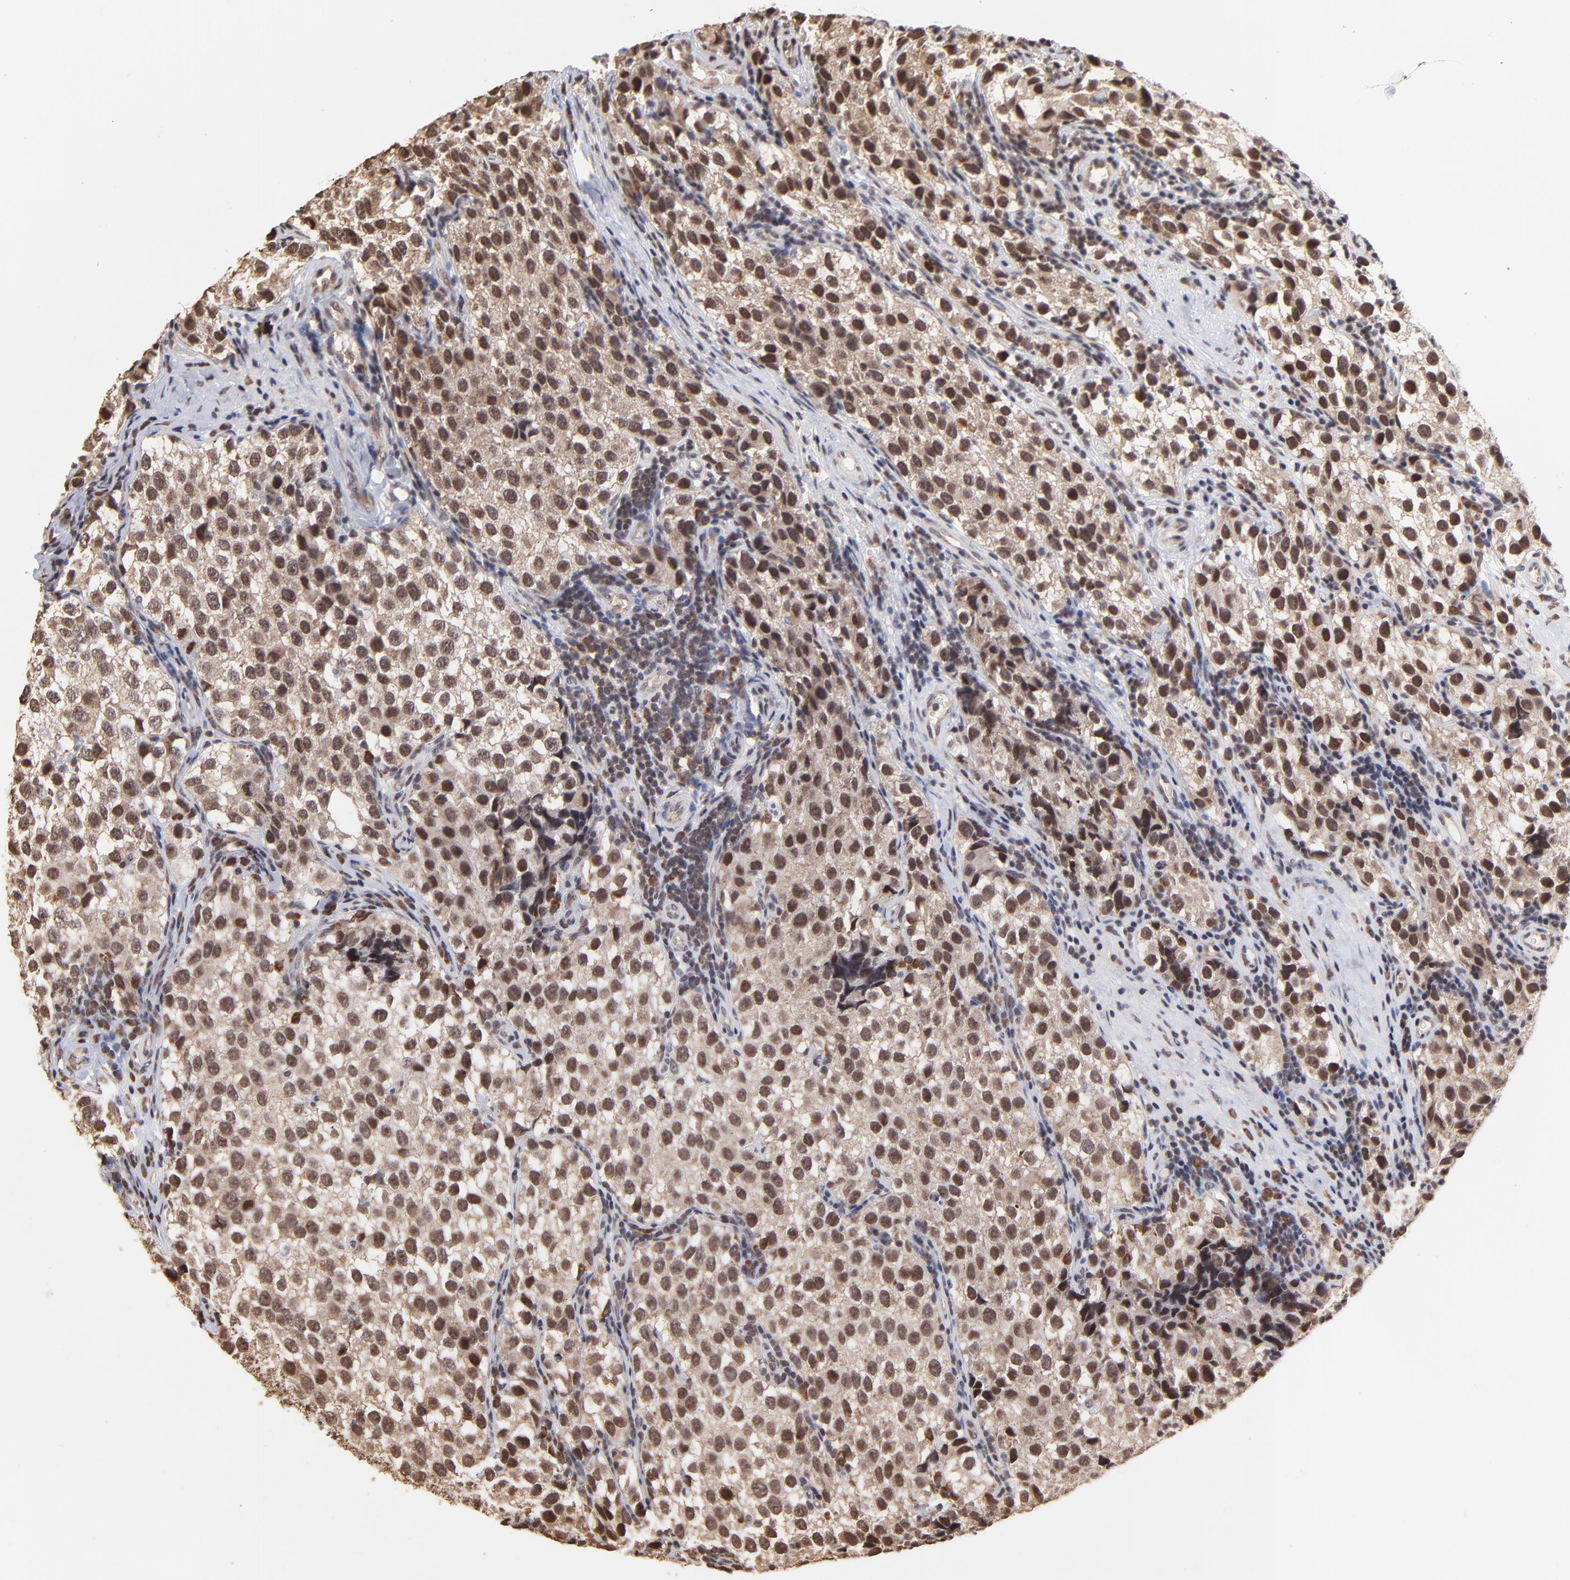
{"staining": {"intensity": "moderate", "quantity": ">75%", "location": "cytoplasmic/membranous,nuclear"}, "tissue": "testis cancer", "cell_type": "Tumor cells", "image_type": "cancer", "snomed": [{"axis": "morphology", "description": "Seminoma, NOS"}, {"axis": "topography", "description": "Testis"}], "caption": "Testis seminoma stained with immunohistochemistry shows moderate cytoplasmic/membranous and nuclear positivity in about >75% of tumor cells. (brown staining indicates protein expression, while blue staining denotes nuclei).", "gene": "BRPF1", "patient": {"sex": "male", "age": 39}}